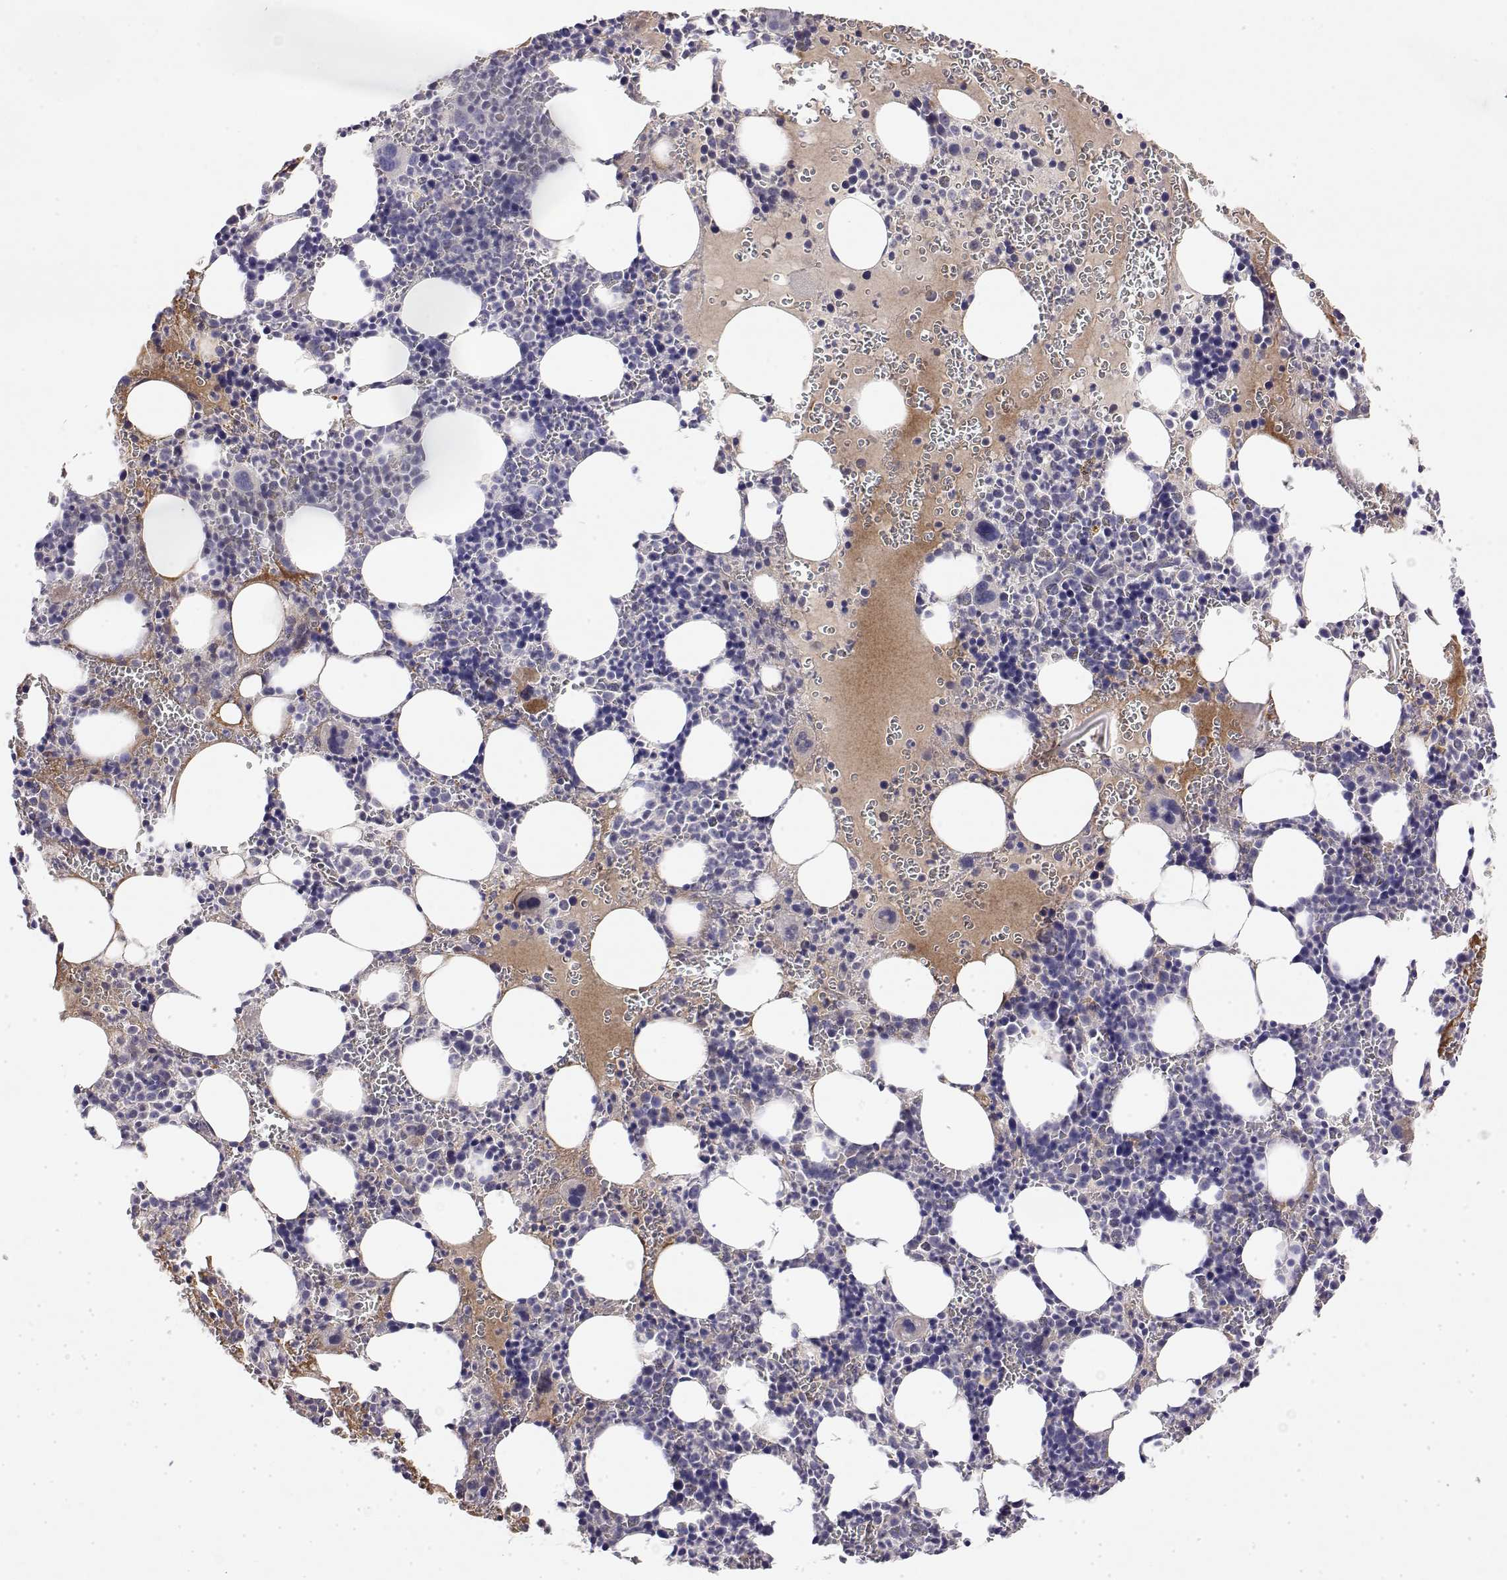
{"staining": {"intensity": "negative", "quantity": "none", "location": "none"}, "tissue": "bone marrow", "cell_type": "Hematopoietic cells", "image_type": "normal", "snomed": [{"axis": "morphology", "description": "Normal tissue, NOS"}, {"axis": "topography", "description": "Bone marrow"}], "caption": "This is an IHC micrograph of normal human bone marrow. There is no expression in hematopoietic cells.", "gene": "GGACT", "patient": {"sex": "male", "age": 63}}